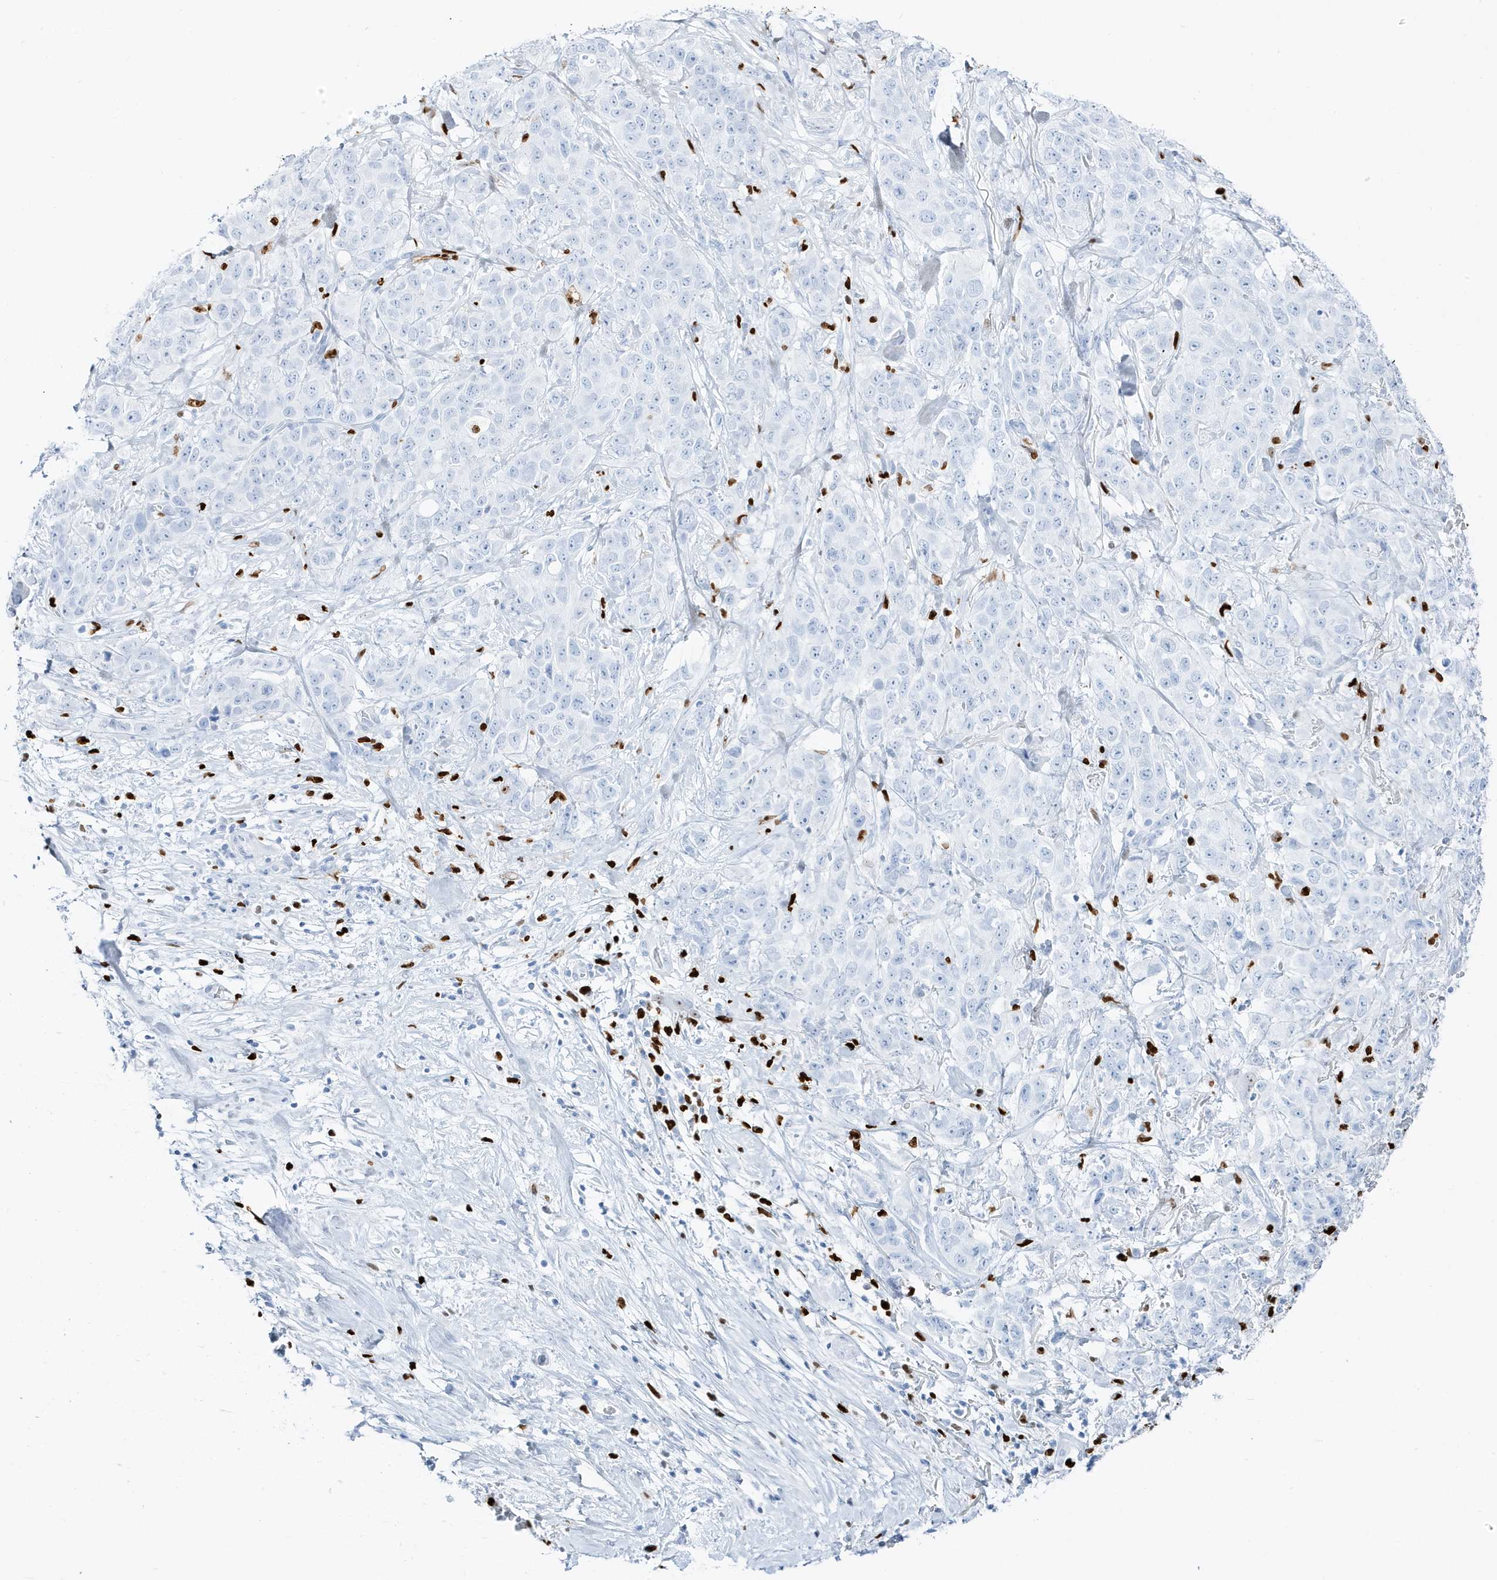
{"staining": {"intensity": "negative", "quantity": "none", "location": "none"}, "tissue": "stomach cancer", "cell_type": "Tumor cells", "image_type": "cancer", "snomed": [{"axis": "morphology", "description": "Adenocarcinoma, NOS"}, {"axis": "topography", "description": "Stomach"}], "caption": "This micrograph is of stomach adenocarcinoma stained with immunohistochemistry to label a protein in brown with the nuclei are counter-stained blue. There is no positivity in tumor cells.", "gene": "MNDA", "patient": {"sex": "male", "age": 48}}